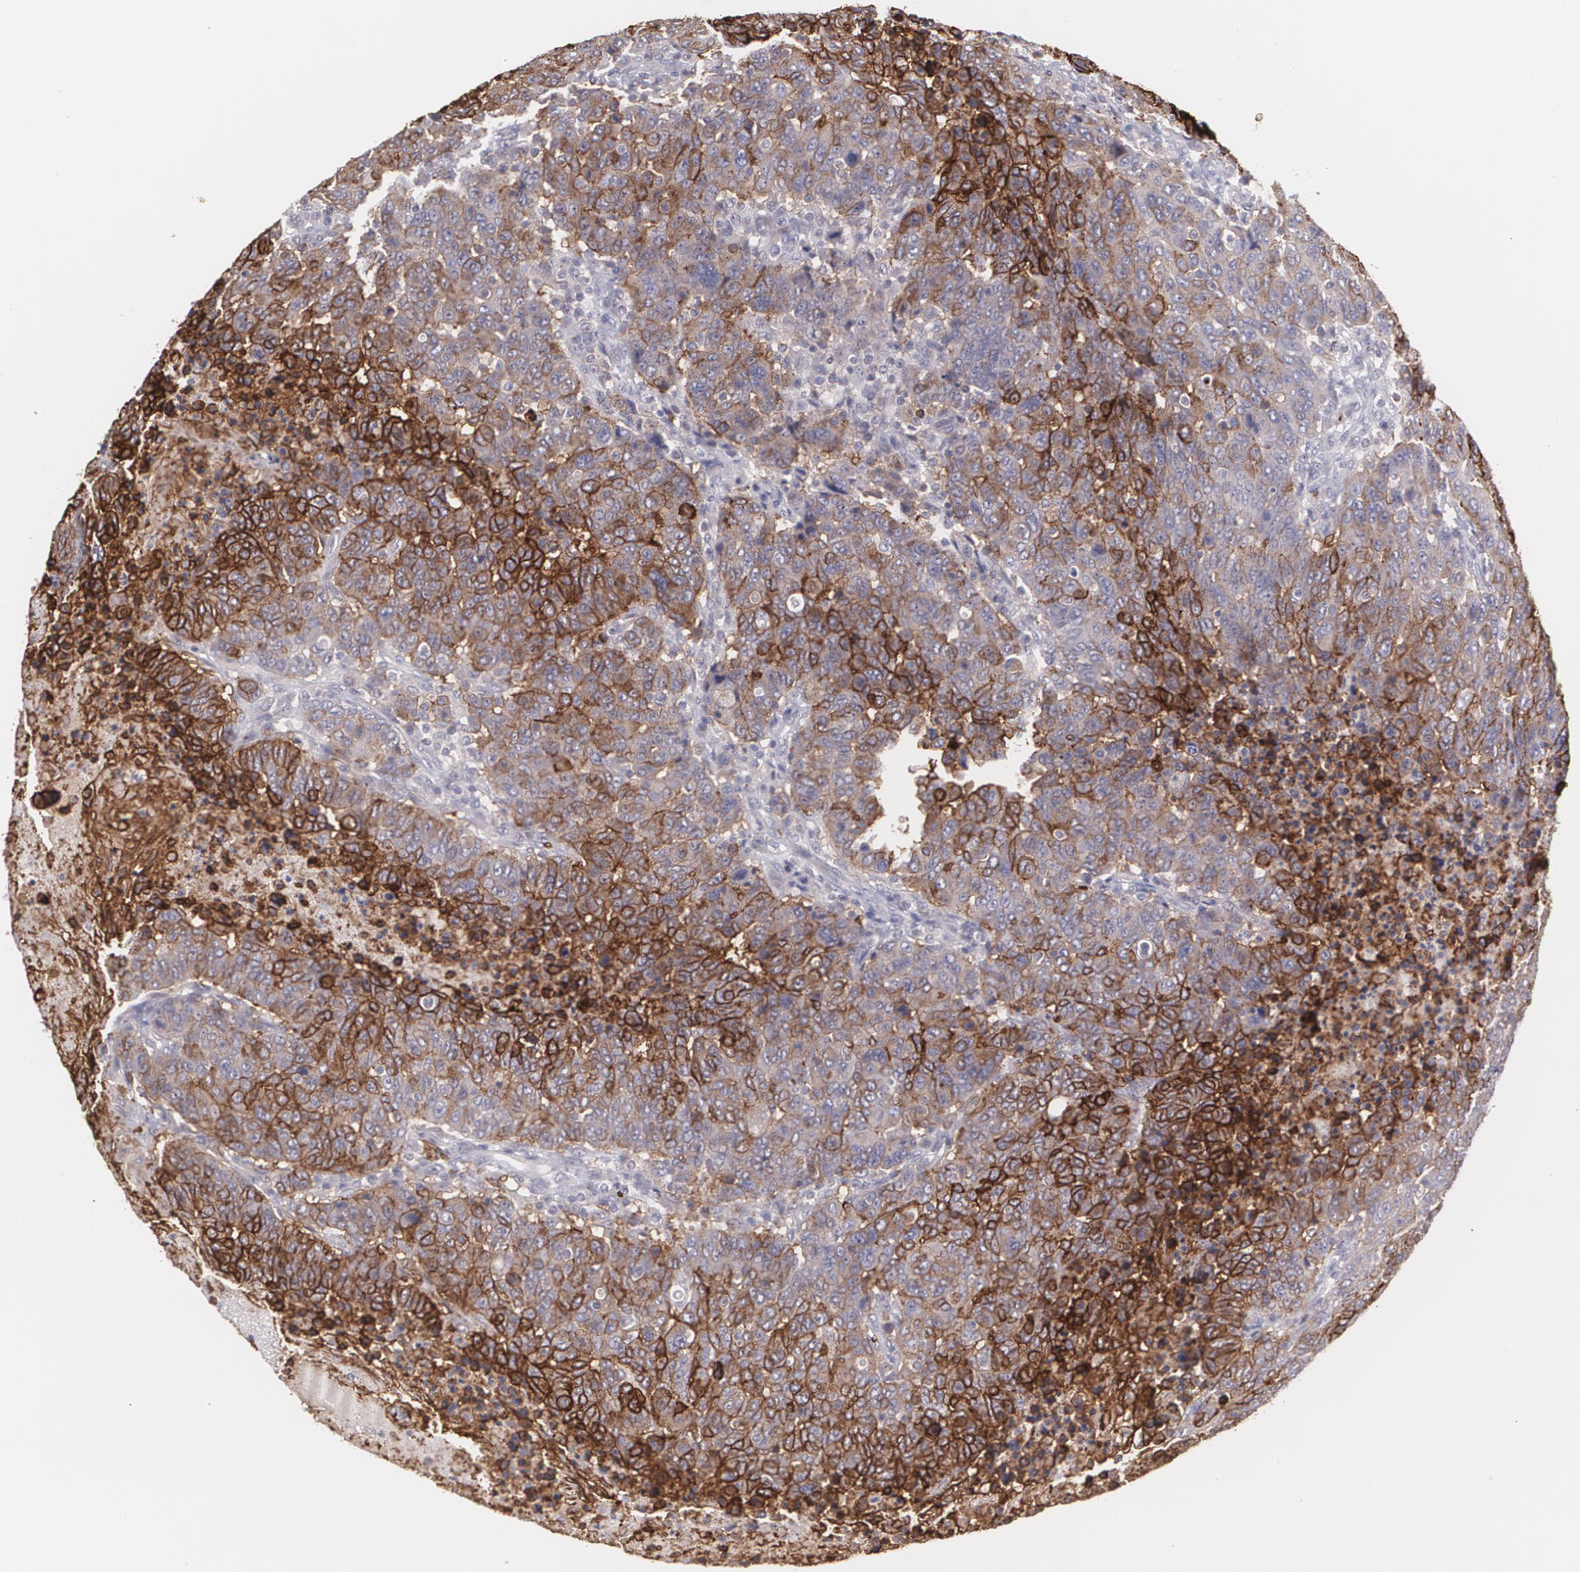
{"staining": {"intensity": "strong", "quantity": ">75%", "location": "cytoplasmic/membranous"}, "tissue": "breast cancer", "cell_type": "Tumor cells", "image_type": "cancer", "snomed": [{"axis": "morphology", "description": "Duct carcinoma"}, {"axis": "topography", "description": "Breast"}], "caption": "Immunohistochemistry (DAB (3,3'-diaminobenzidine)) staining of breast intraductal carcinoma reveals strong cytoplasmic/membranous protein expression in approximately >75% of tumor cells.", "gene": "SLC2A1", "patient": {"sex": "female", "age": 37}}